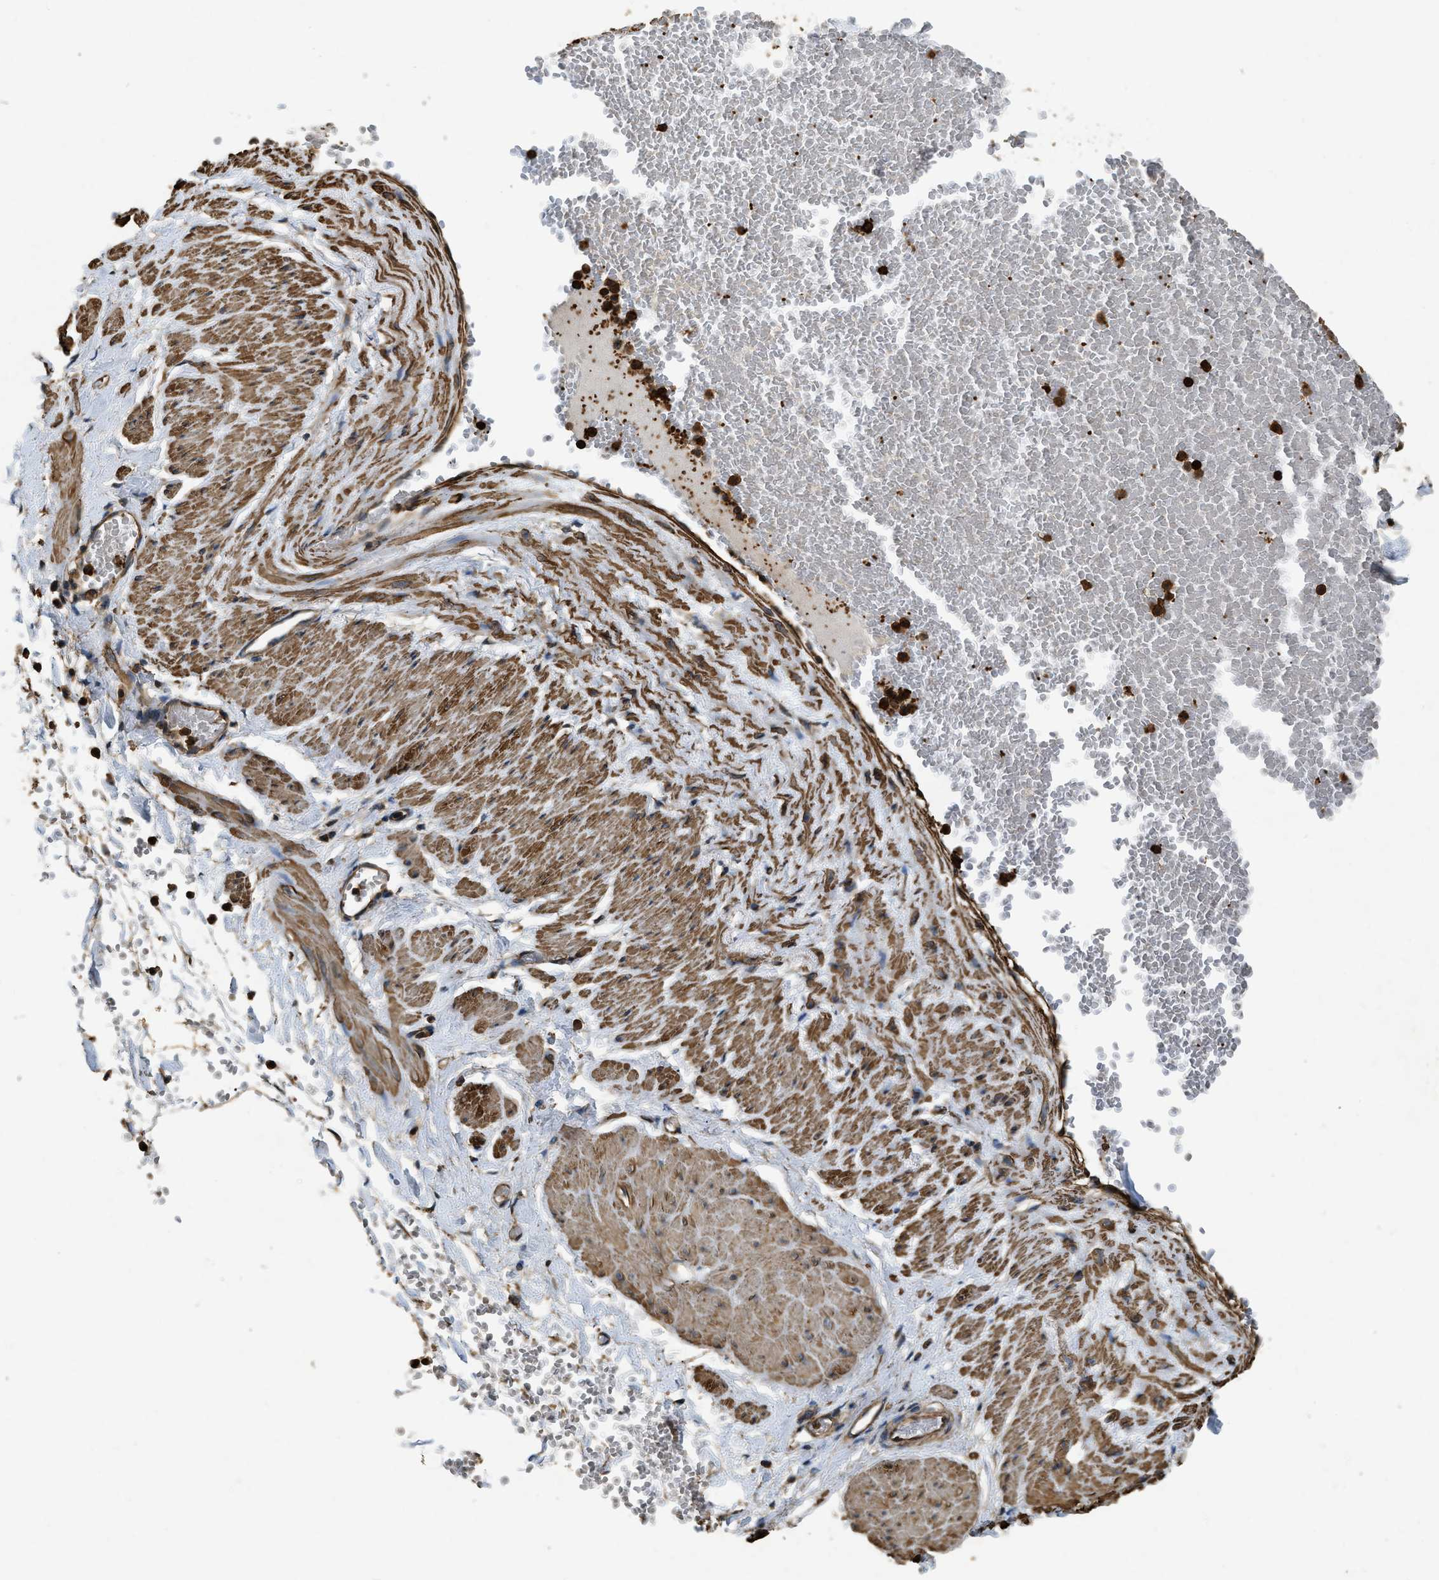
{"staining": {"intensity": "strong", "quantity": ">75%", "location": "cytoplasmic/membranous"}, "tissue": "adipose tissue", "cell_type": "Adipocytes", "image_type": "normal", "snomed": [{"axis": "morphology", "description": "Normal tissue, NOS"}, {"axis": "topography", "description": "Soft tissue"}], "caption": "Immunohistochemical staining of normal adipose tissue exhibits high levels of strong cytoplasmic/membranous expression in approximately >75% of adipocytes.", "gene": "YARS1", "patient": {"sex": "male", "age": 72}}